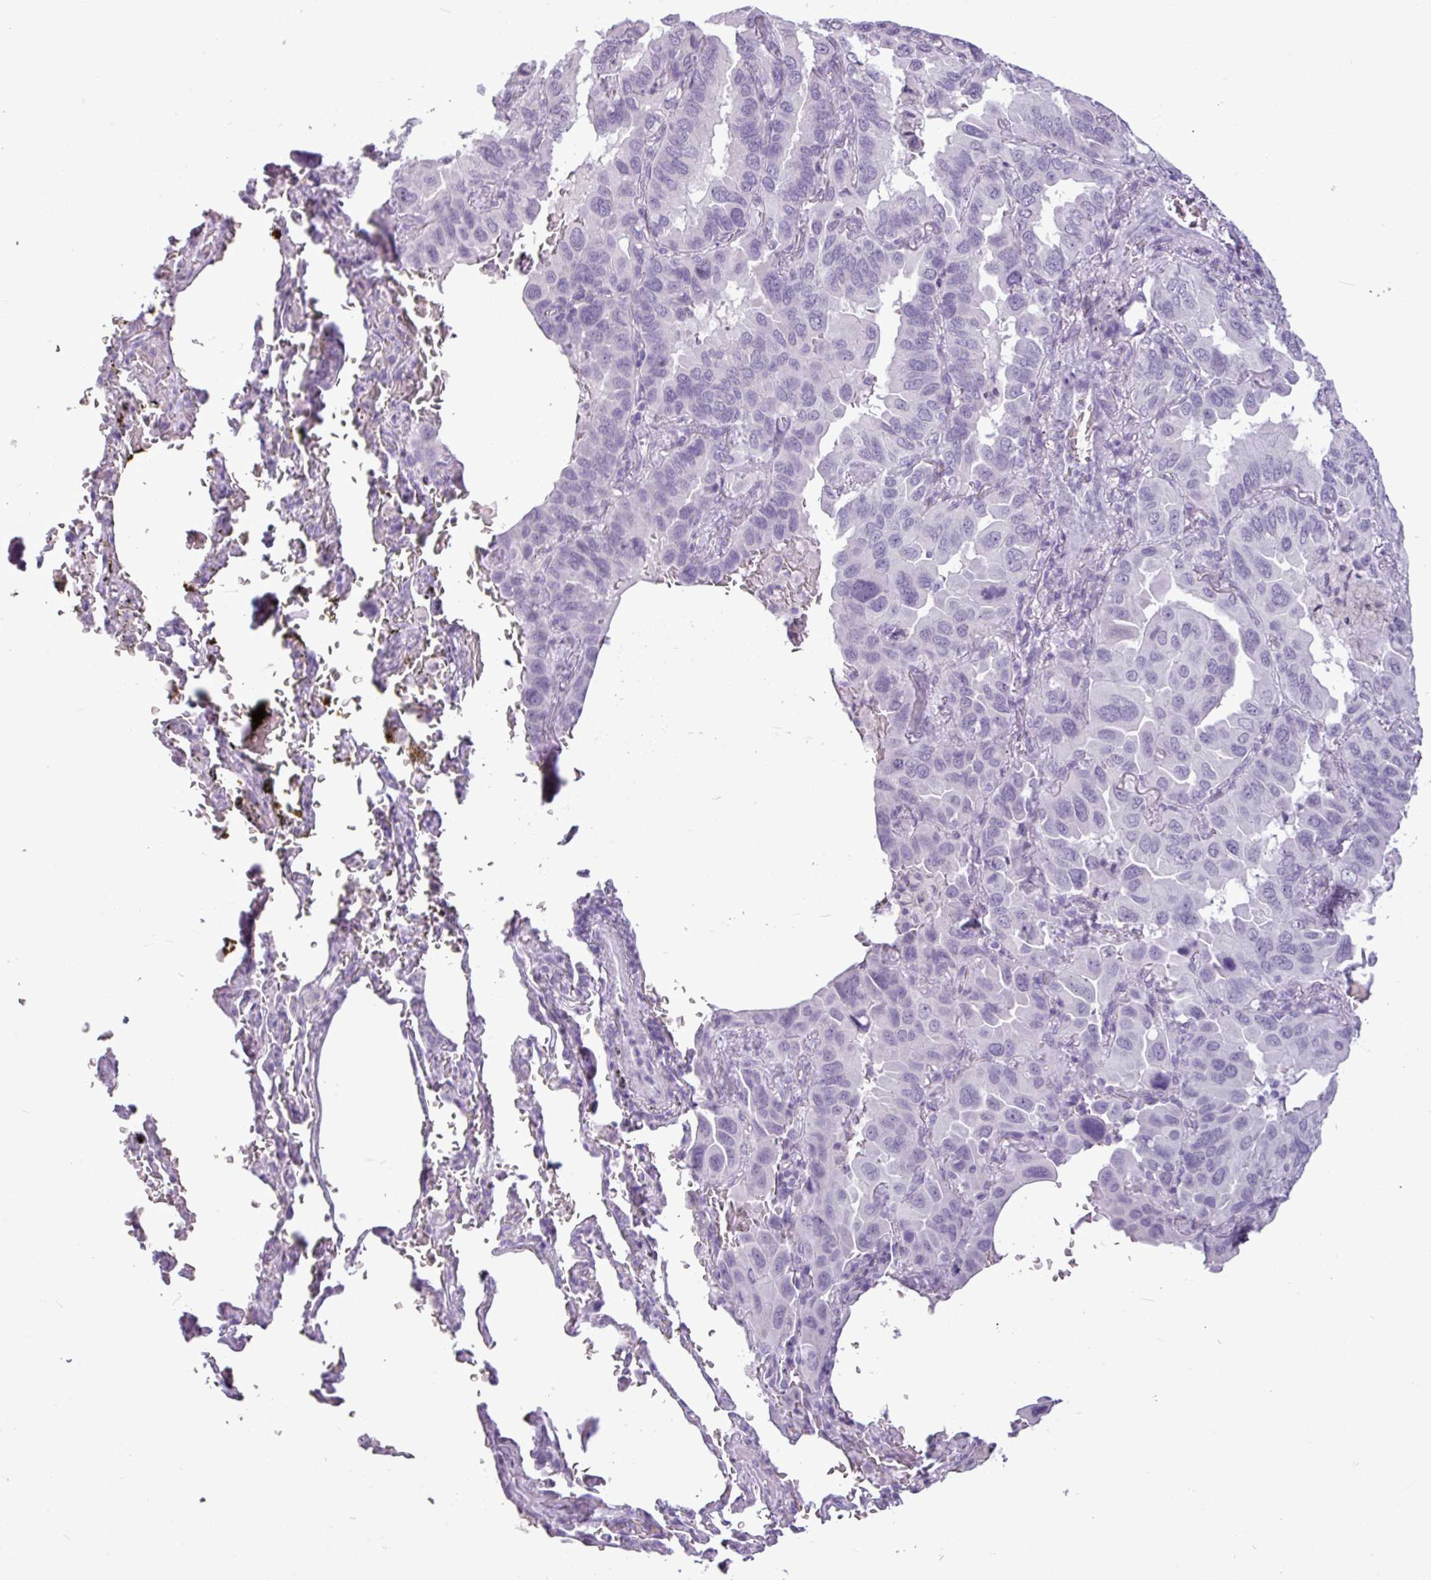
{"staining": {"intensity": "negative", "quantity": "none", "location": "none"}, "tissue": "lung cancer", "cell_type": "Tumor cells", "image_type": "cancer", "snomed": [{"axis": "morphology", "description": "Adenocarcinoma, NOS"}, {"axis": "topography", "description": "Lung"}], "caption": "Tumor cells show no significant protein staining in lung cancer.", "gene": "AMY2A", "patient": {"sex": "male", "age": 64}}